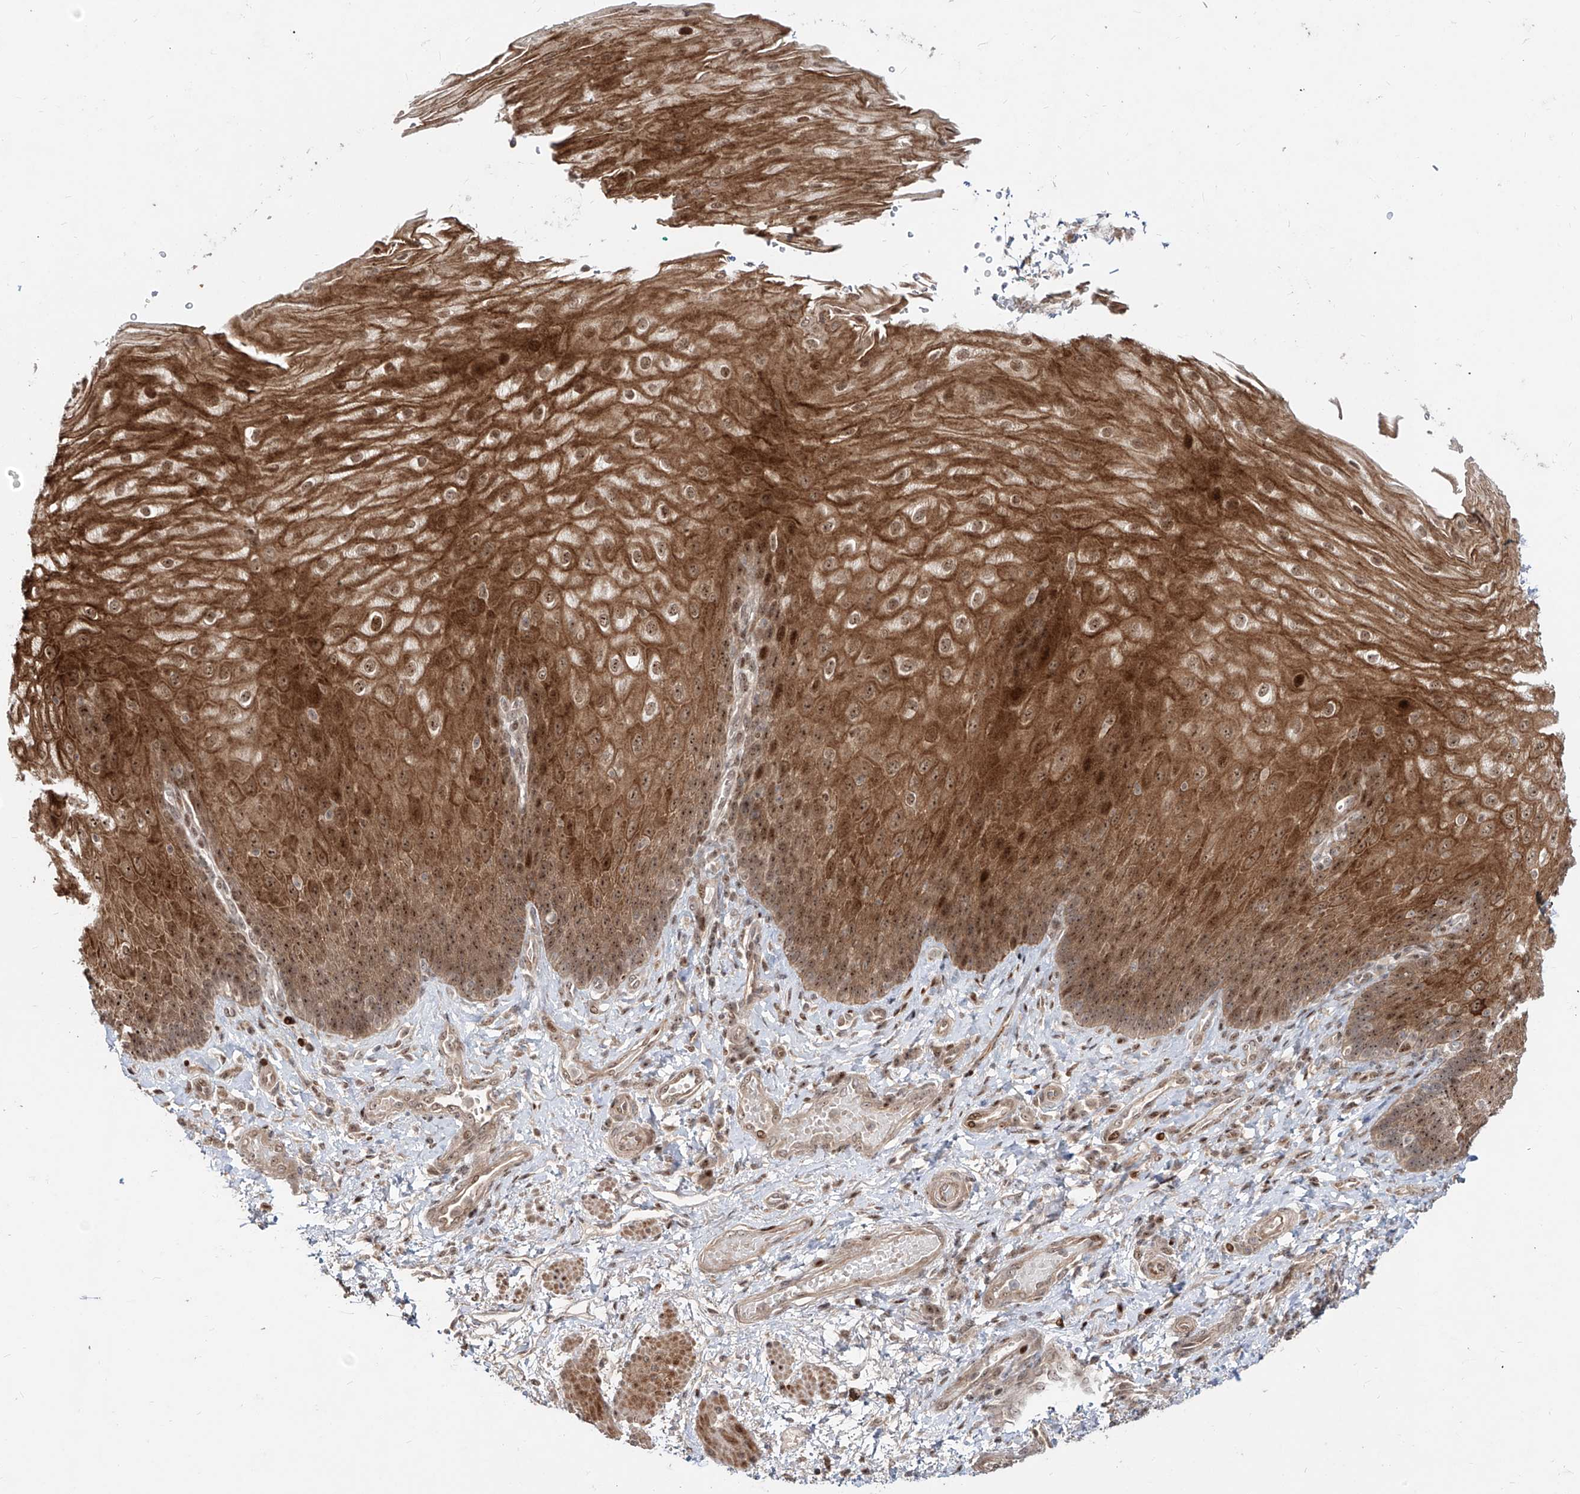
{"staining": {"intensity": "strong", "quantity": ">75%", "location": "cytoplasmic/membranous,nuclear"}, "tissue": "esophagus", "cell_type": "Squamous epithelial cells", "image_type": "normal", "snomed": [{"axis": "morphology", "description": "Normal tissue, NOS"}, {"axis": "topography", "description": "Esophagus"}], "caption": "DAB (3,3'-diaminobenzidine) immunohistochemical staining of unremarkable human esophagus shows strong cytoplasmic/membranous,nuclear protein positivity in about >75% of squamous epithelial cells.", "gene": "ZNF710", "patient": {"sex": "male", "age": 54}}